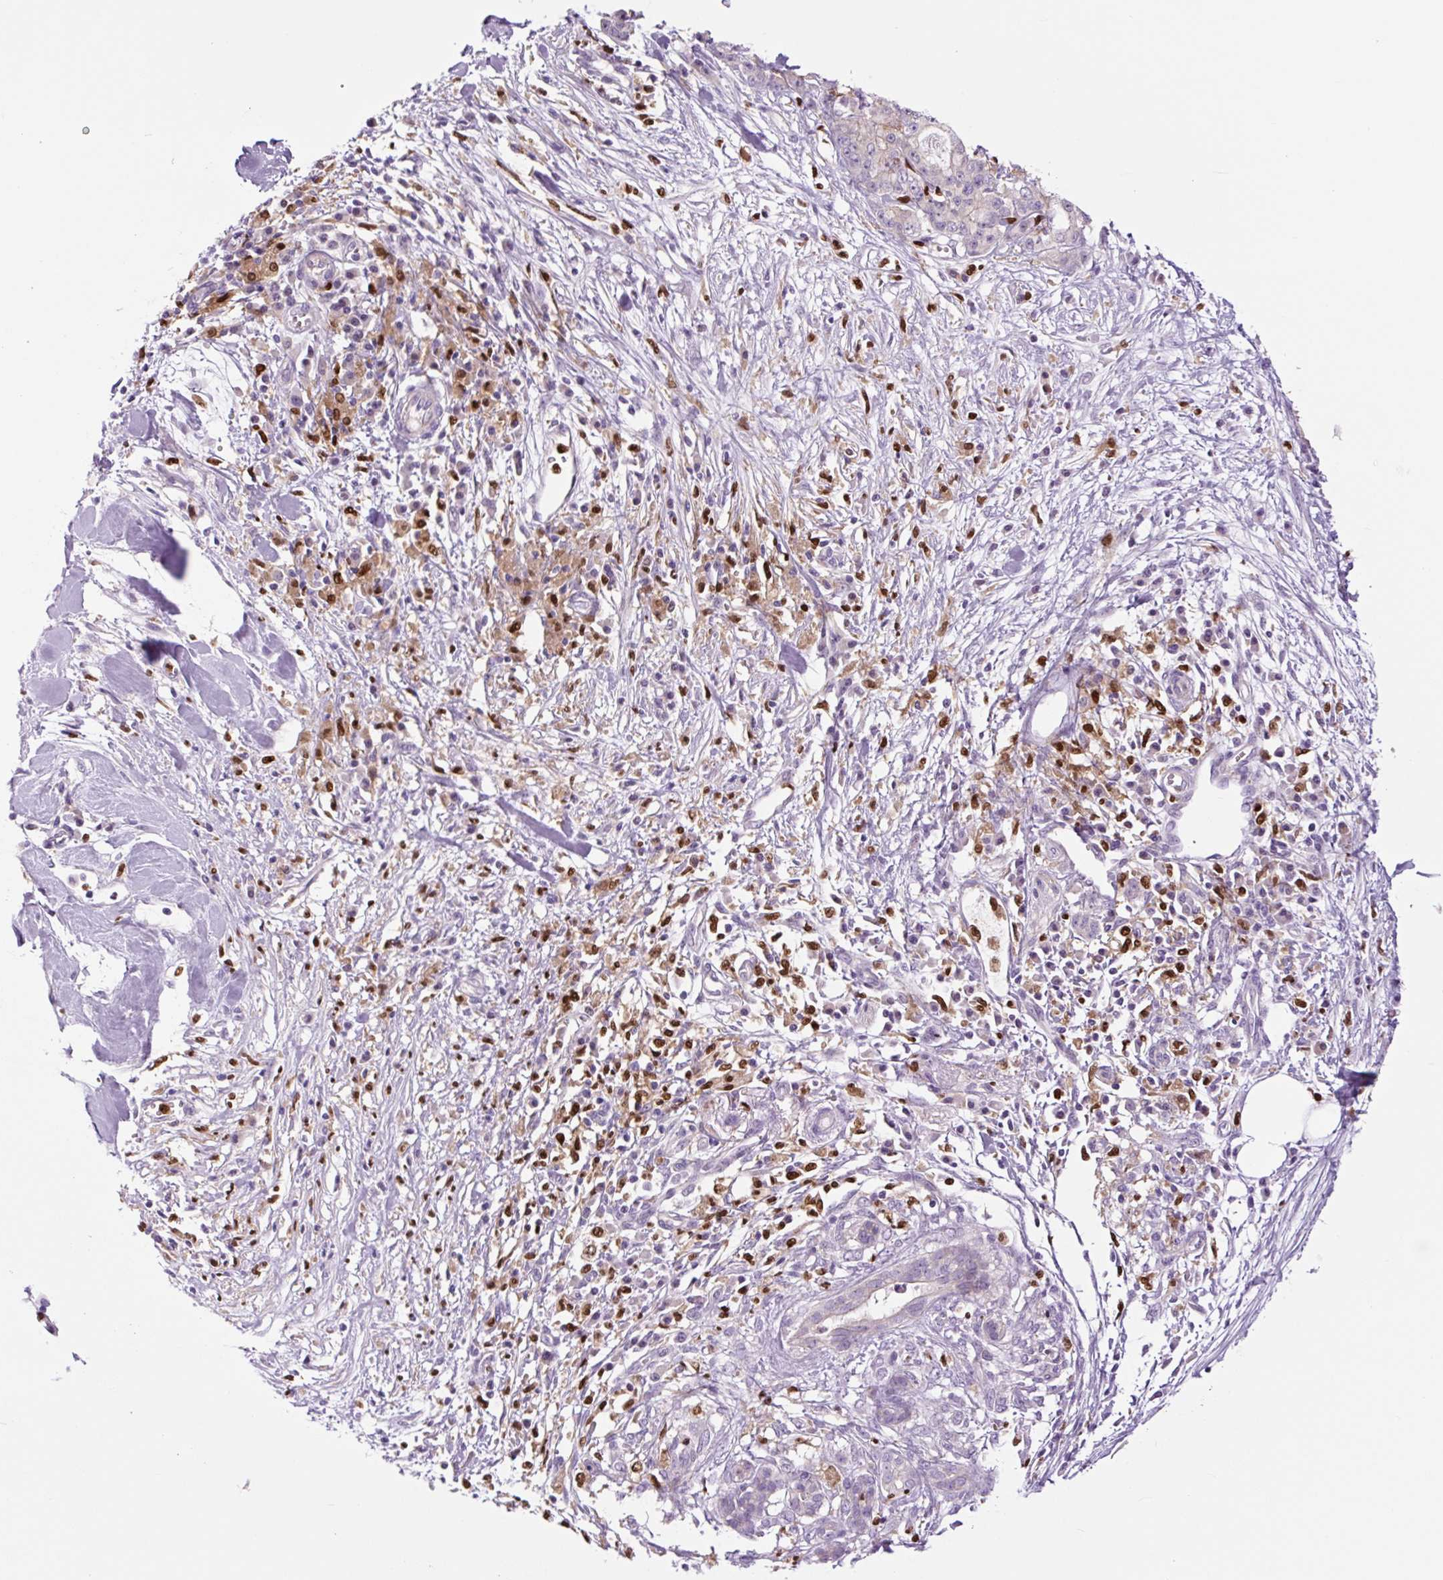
{"staining": {"intensity": "negative", "quantity": "none", "location": "none"}, "tissue": "pancreatic cancer", "cell_type": "Tumor cells", "image_type": "cancer", "snomed": [{"axis": "morphology", "description": "Adenocarcinoma, NOS"}, {"axis": "topography", "description": "Pancreas"}], "caption": "The immunohistochemistry (IHC) micrograph has no significant expression in tumor cells of adenocarcinoma (pancreatic) tissue.", "gene": "SPI1", "patient": {"sex": "female", "age": 73}}